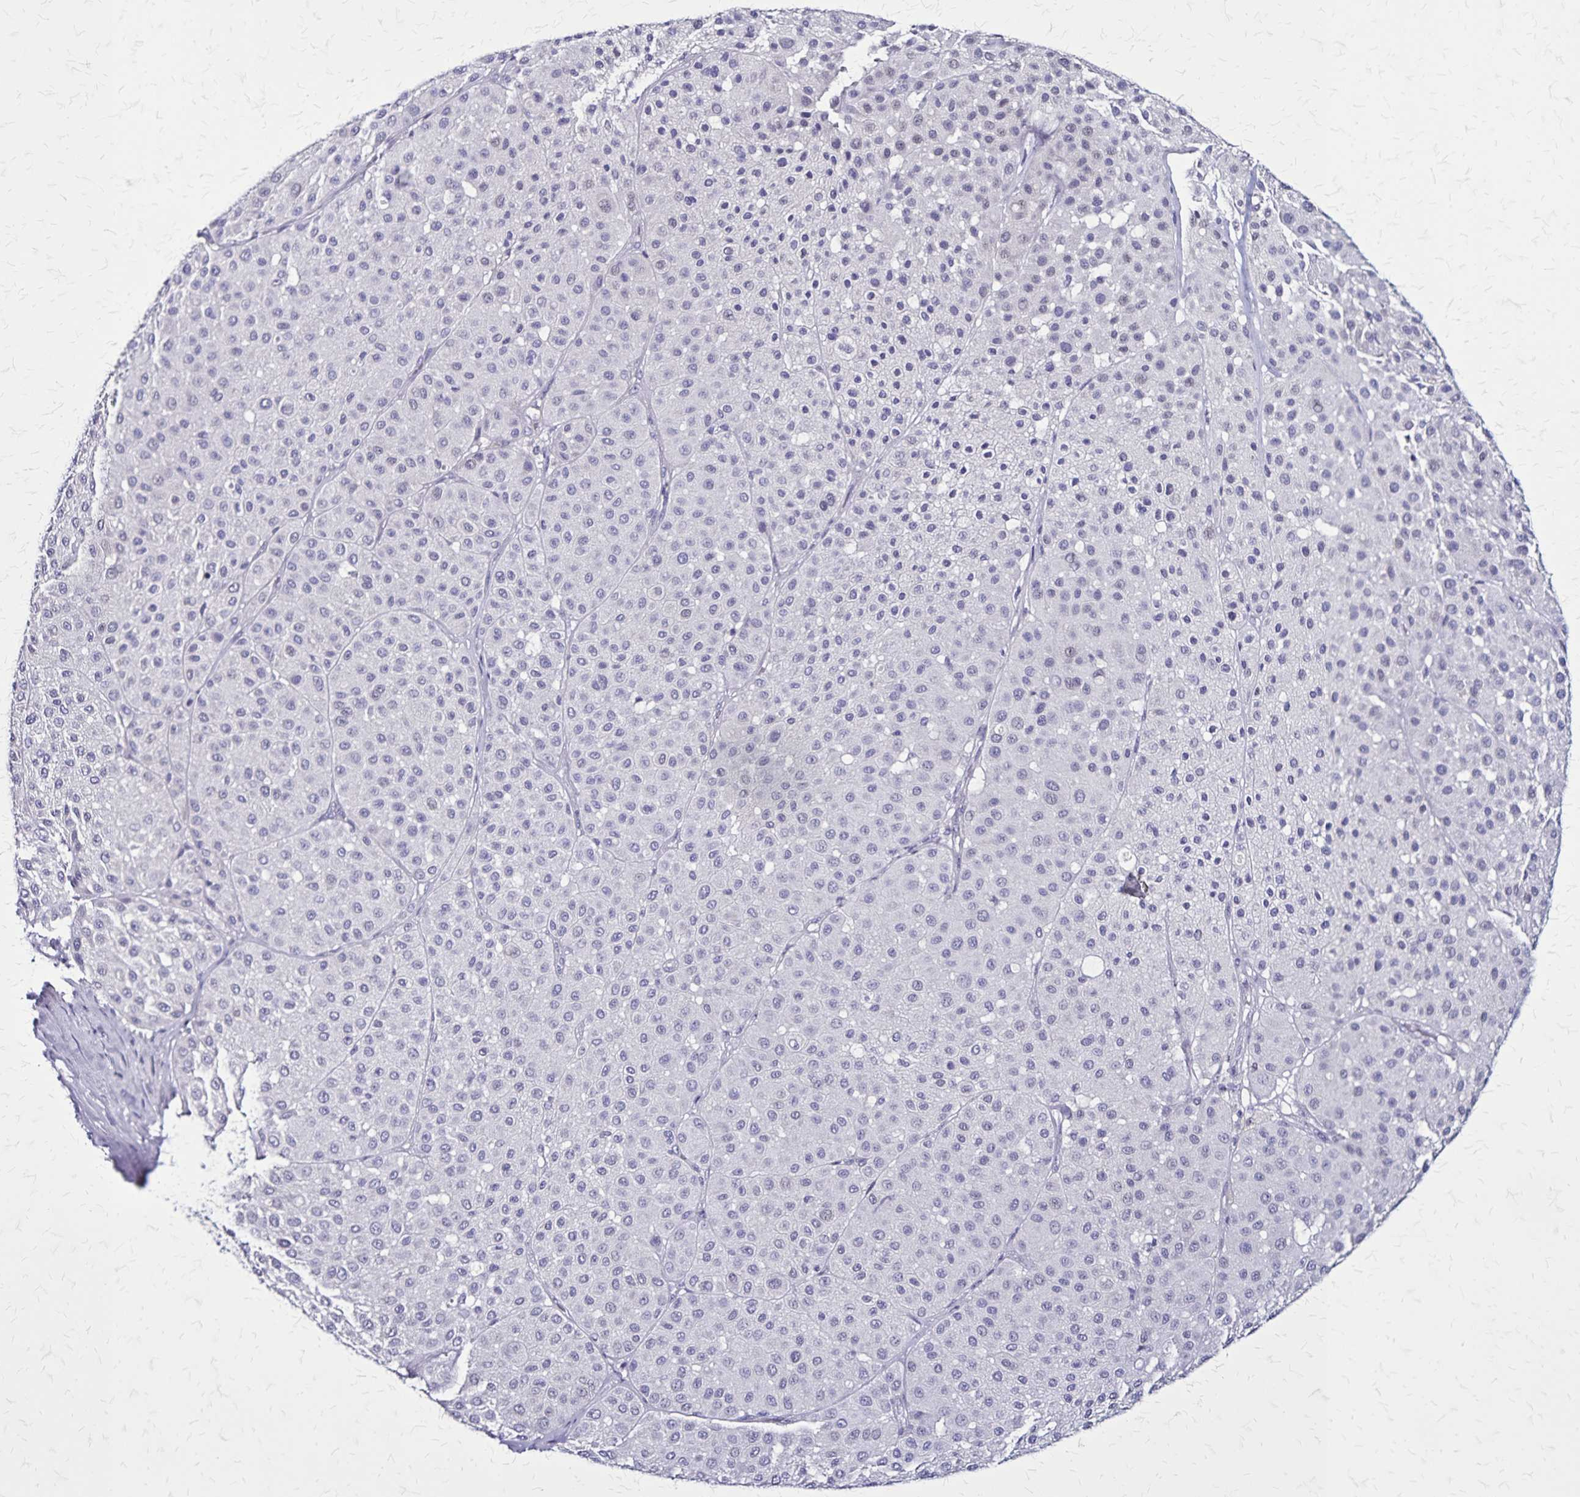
{"staining": {"intensity": "negative", "quantity": "none", "location": "none"}, "tissue": "melanoma", "cell_type": "Tumor cells", "image_type": "cancer", "snomed": [{"axis": "morphology", "description": "Malignant melanoma, Metastatic site"}, {"axis": "topography", "description": "Smooth muscle"}], "caption": "An immunohistochemistry photomicrograph of melanoma is shown. There is no staining in tumor cells of melanoma.", "gene": "PLXNA4", "patient": {"sex": "male", "age": 41}}